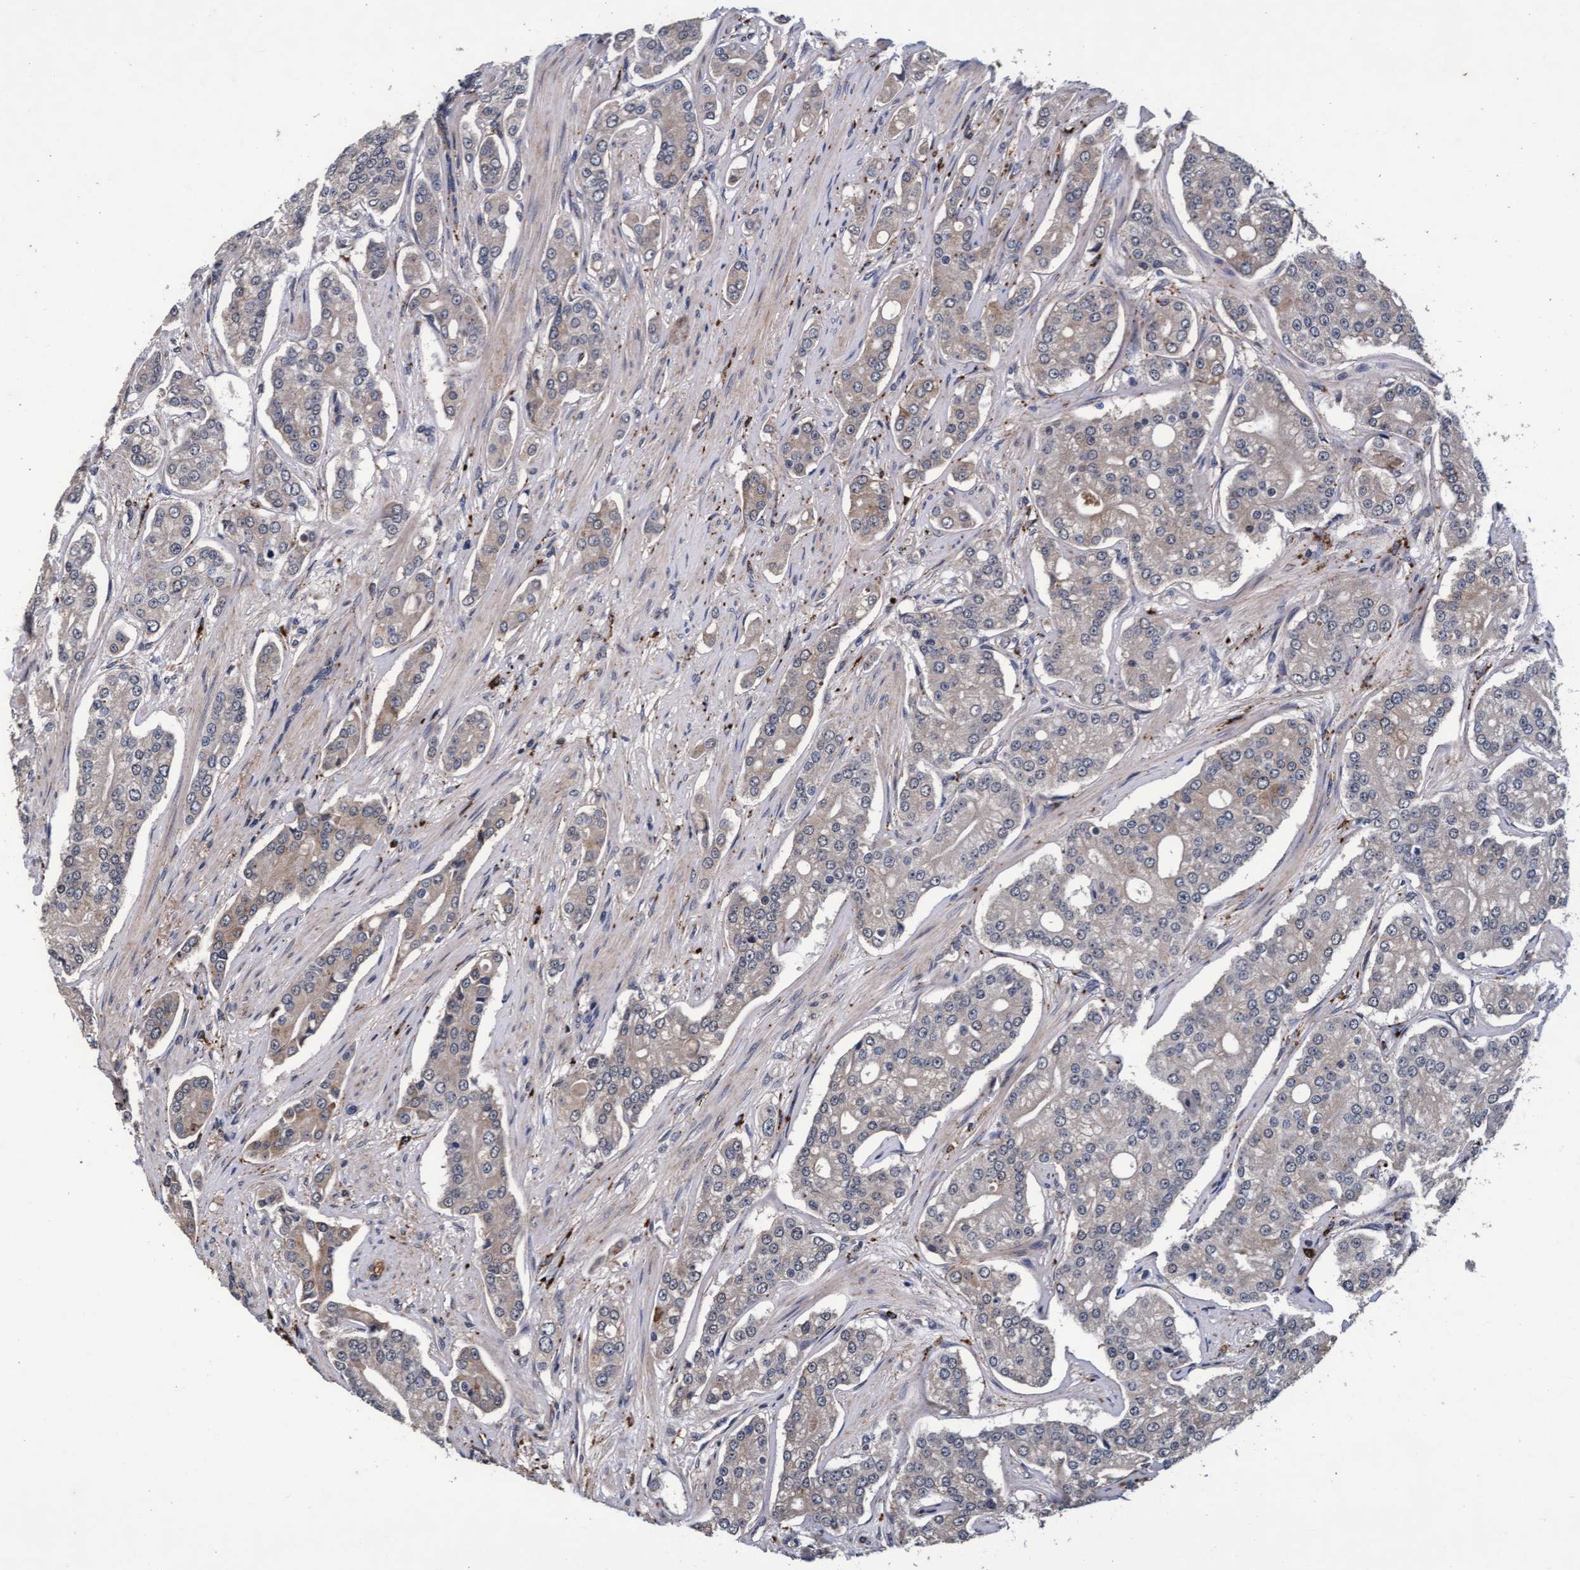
{"staining": {"intensity": "weak", "quantity": "<25%", "location": "cytoplasmic/membranous"}, "tissue": "prostate cancer", "cell_type": "Tumor cells", "image_type": "cancer", "snomed": [{"axis": "morphology", "description": "Adenocarcinoma, High grade"}, {"axis": "topography", "description": "Prostate"}], "caption": "Prostate adenocarcinoma (high-grade) was stained to show a protein in brown. There is no significant positivity in tumor cells.", "gene": "CPQ", "patient": {"sex": "male", "age": 71}}